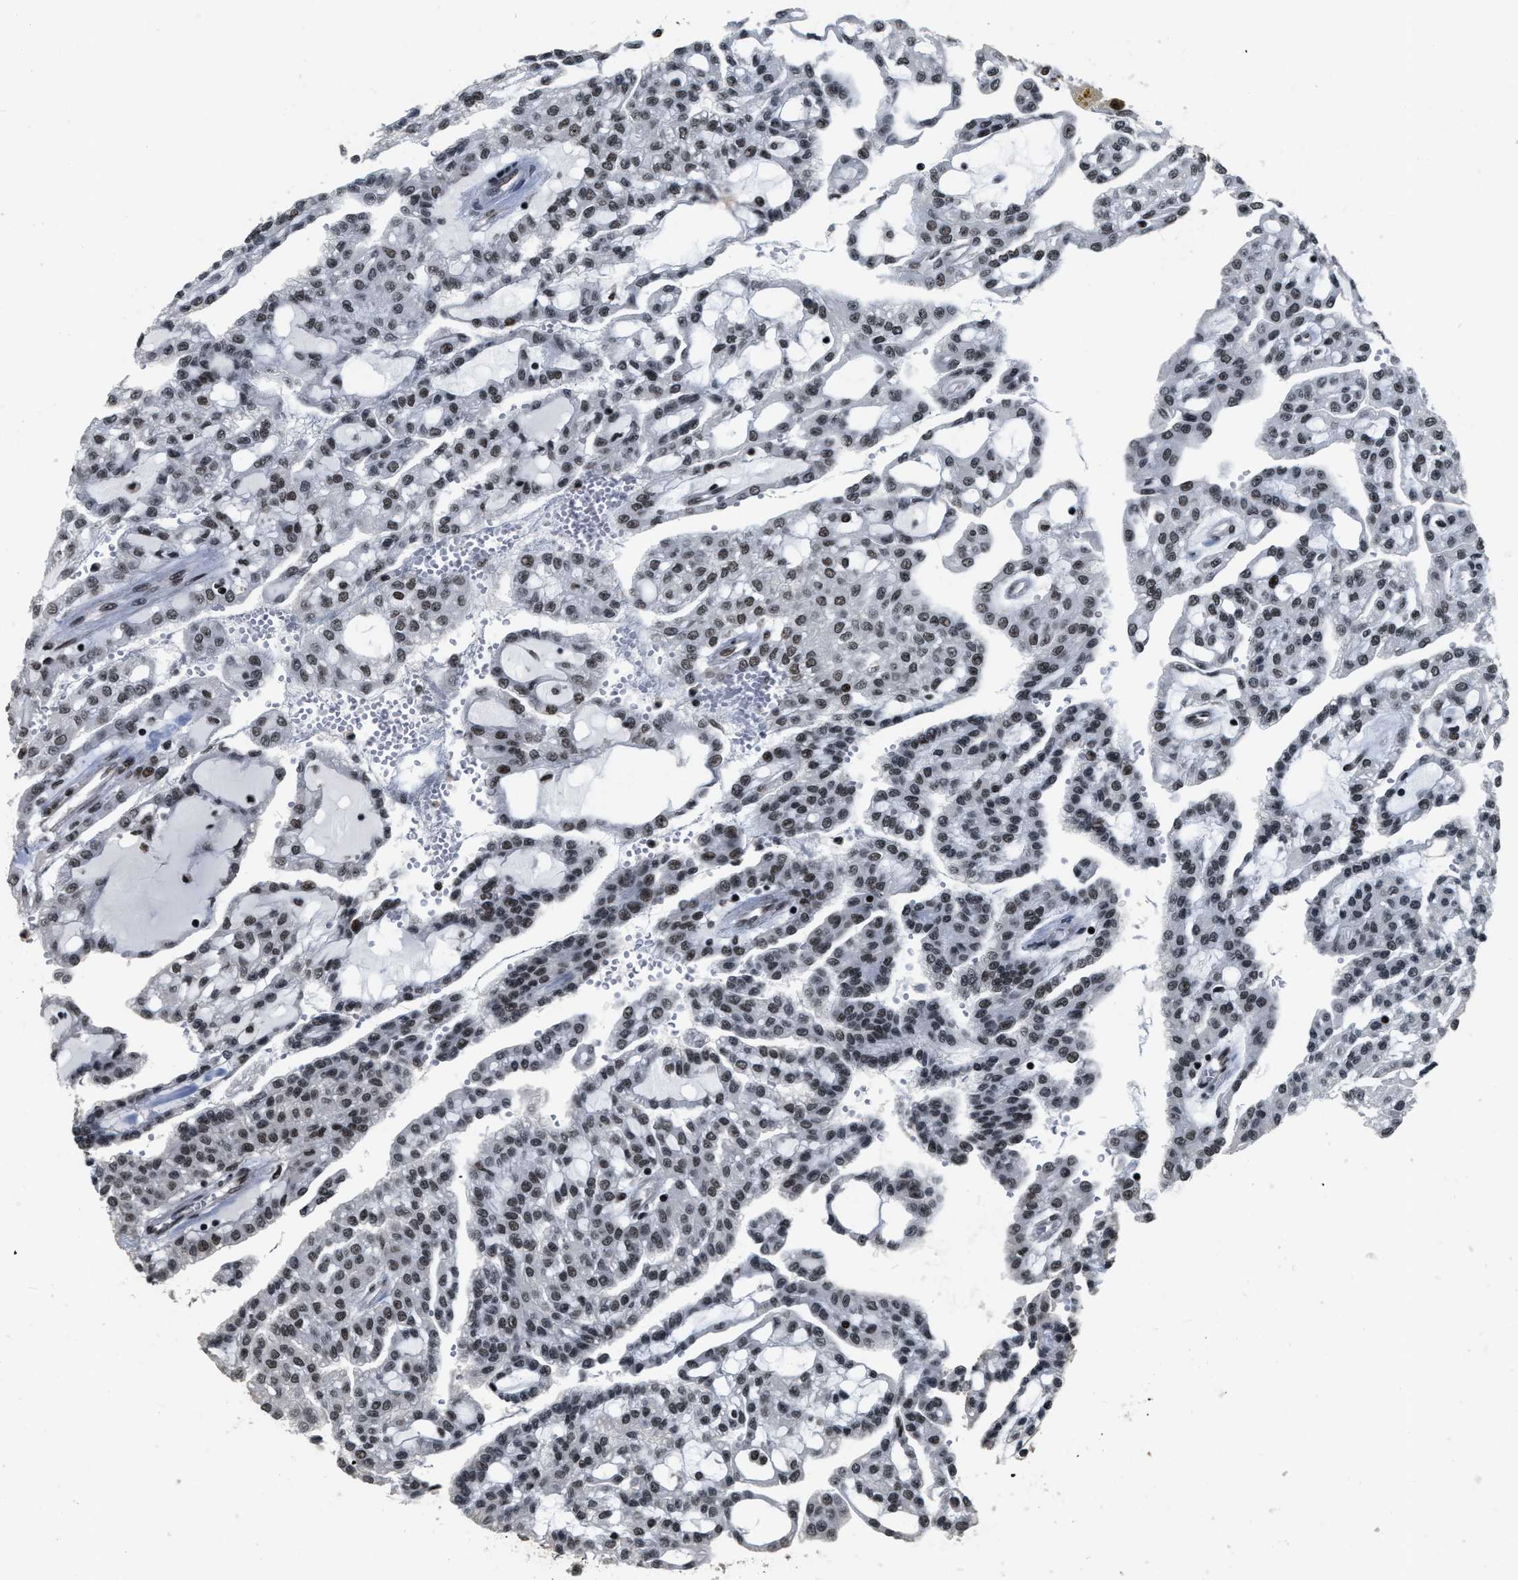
{"staining": {"intensity": "moderate", "quantity": ">75%", "location": "nuclear"}, "tissue": "renal cancer", "cell_type": "Tumor cells", "image_type": "cancer", "snomed": [{"axis": "morphology", "description": "Adenocarcinoma, NOS"}, {"axis": "topography", "description": "Kidney"}], "caption": "Adenocarcinoma (renal) was stained to show a protein in brown. There is medium levels of moderate nuclear staining in approximately >75% of tumor cells. The staining was performed using DAB to visualize the protein expression in brown, while the nuclei were stained in blue with hematoxylin (Magnification: 20x).", "gene": "SMARCB1", "patient": {"sex": "male", "age": 63}}